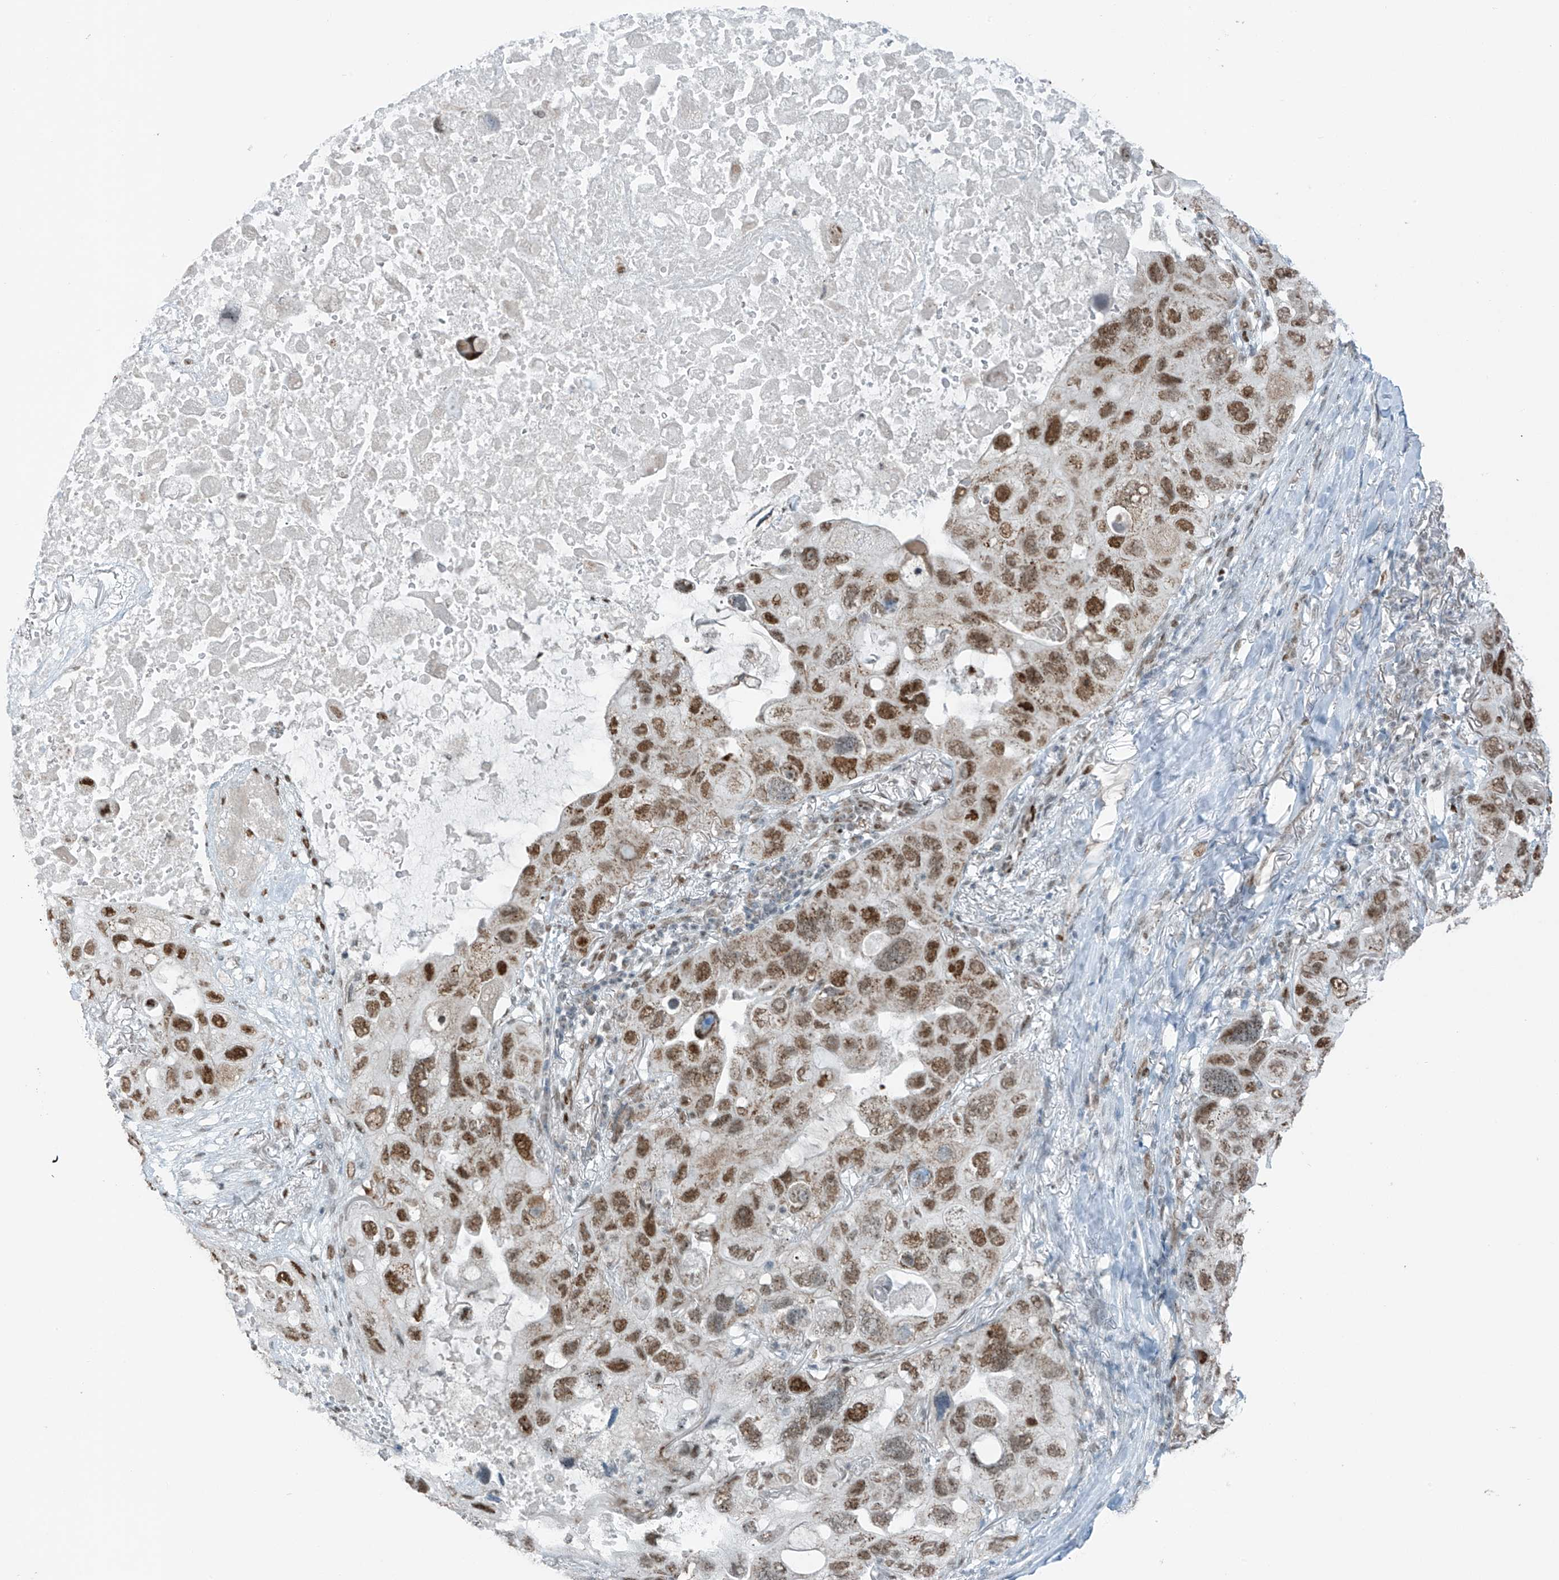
{"staining": {"intensity": "moderate", "quantity": ">75%", "location": "nuclear"}, "tissue": "lung cancer", "cell_type": "Tumor cells", "image_type": "cancer", "snomed": [{"axis": "morphology", "description": "Squamous cell carcinoma, NOS"}, {"axis": "topography", "description": "Lung"}], "caption": "Human lung squamous cell carcinoma stained for a protein (brown) reveals moderate nuclear positive positivity in approximately >75% of tumor cells.", "gene": "WRNIP1", "patient": {"sex": "female", "age": 73}}